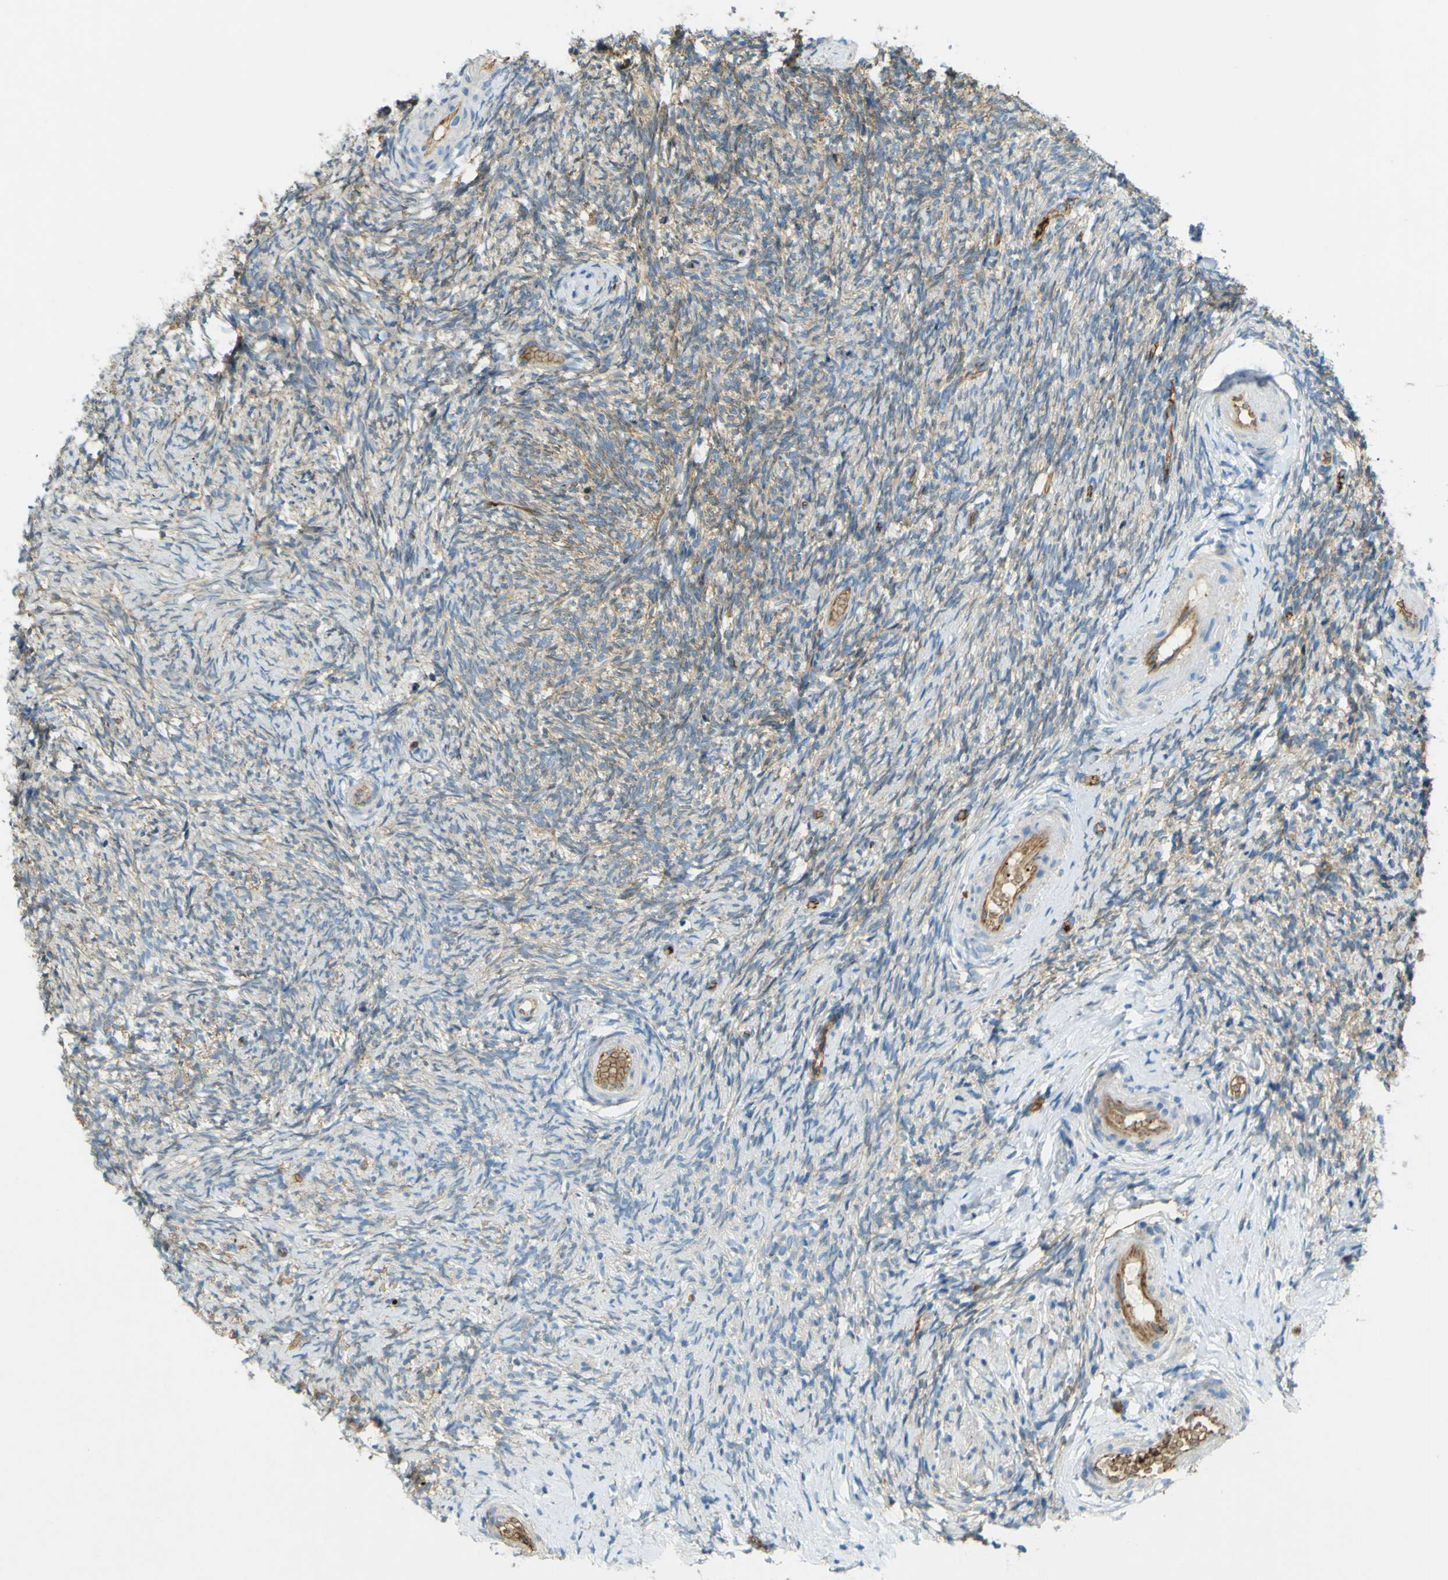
{"staining": {"intensity": "moderate", "quantity": "25%-75%", "location": "cytoplasmic/membranous"}, "tissue": "ovary", "cell_type": "Ovarian stroma cells", "image_type": "normal", "snomed": [{"axis": "morphology", "description": "Normal tissue, NOS"}, {"axis": "topography", "description": "Ovary"}], "caption": "The image shows staining of benign ovary, revealing moderate cytoplasmic/membranous protein positivity (brown color) within ovarian stroma cells.", "gene": "PLXDC1", "patient": {"sex": "female", "age": 60}}